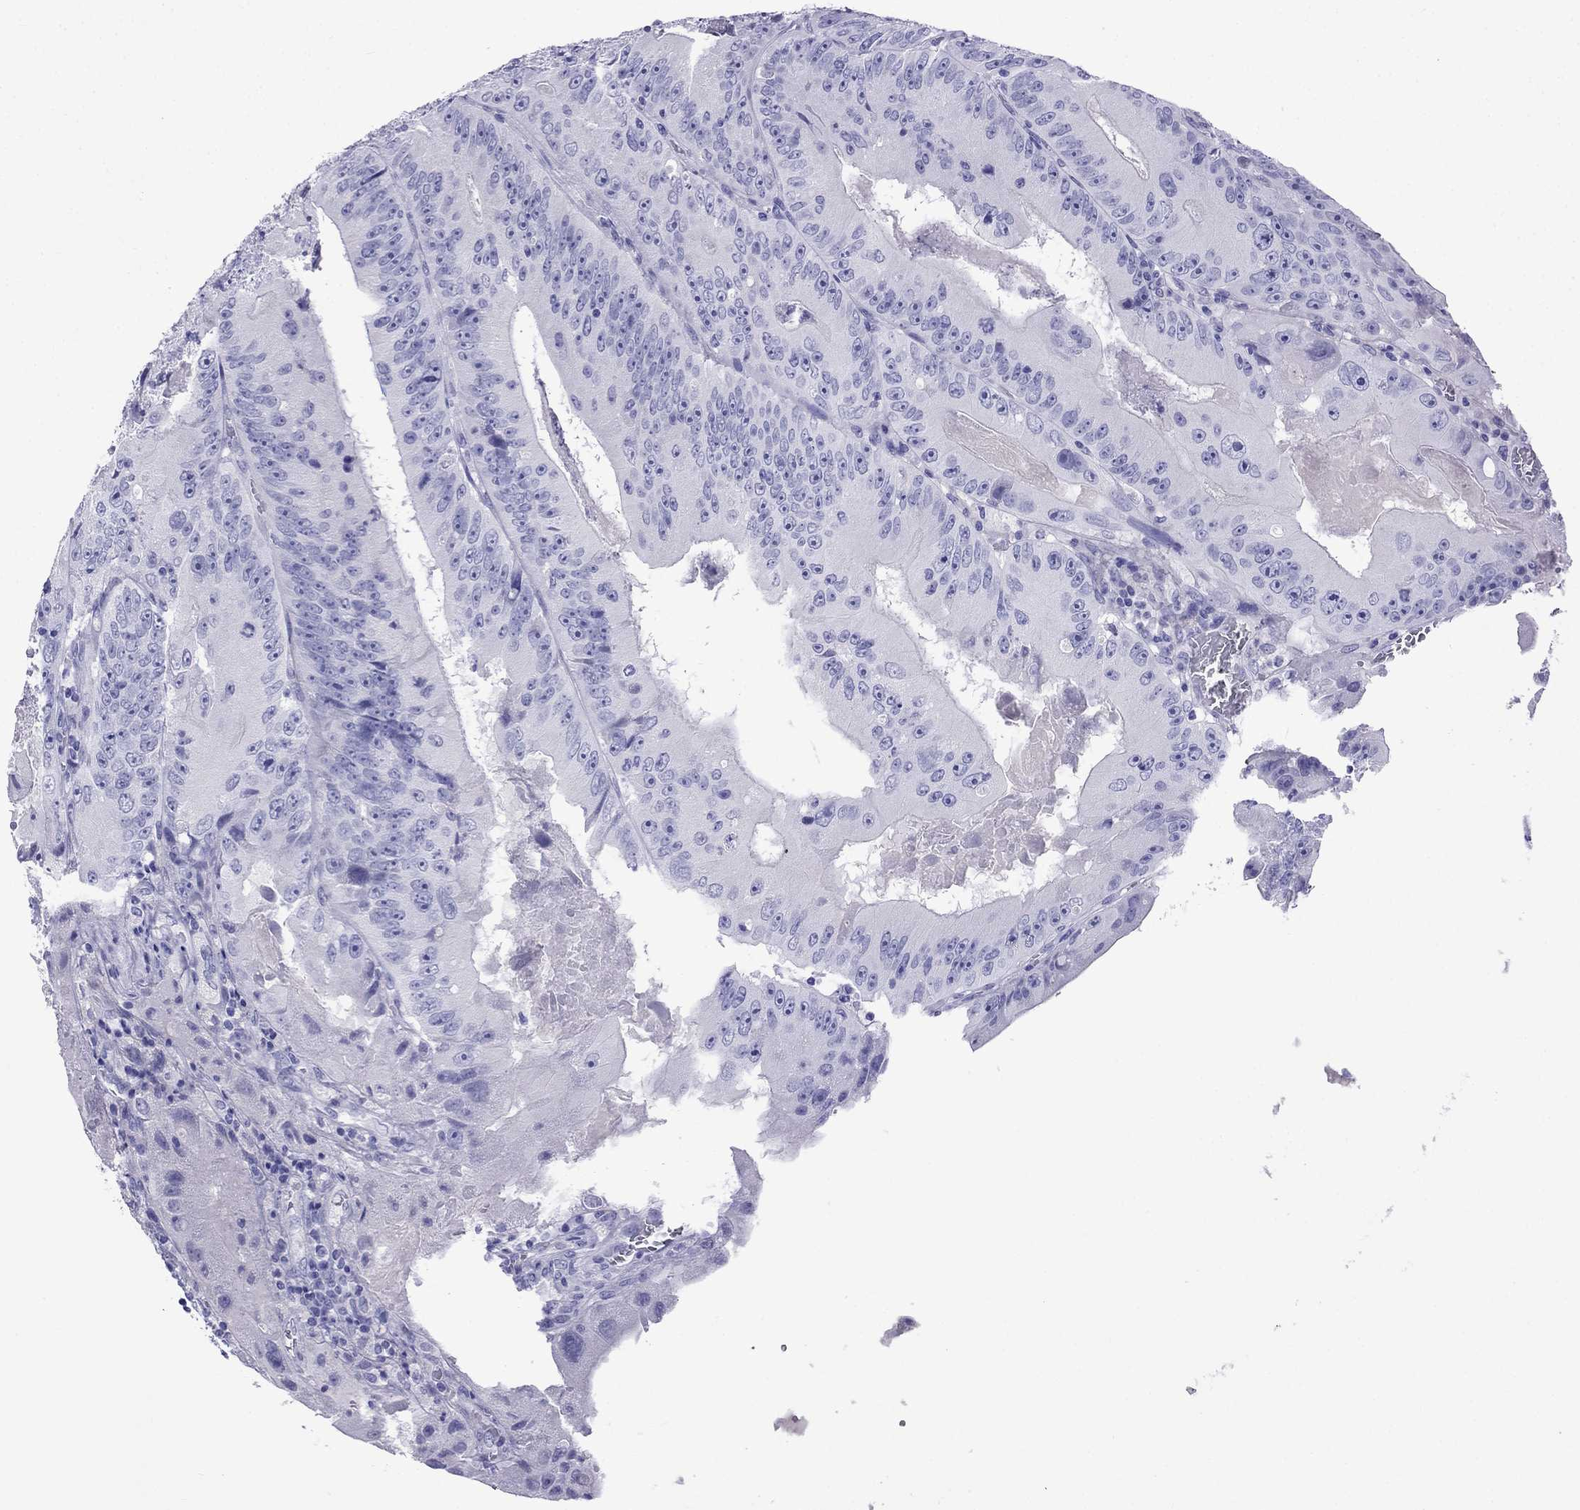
{"staining": {"intensity": "negative", "quantity": "none", "location": "none"}, "tissue": "colorectal cancer", "cell_type": "Tumor cells", "image_type": "cancer", "snomed": [{"axis": "morphology", "description": "Adenocarcinoma, NOS"}, {"axis": "topography", "description": "Colon"}], "caption": "Human colorectal adenocarcinoma stained for a protein using immunohistochemistry demonstrates no staining in tumor cells.", "gene": "ARR3", "patient": {"sex": "female", "age": 86}}